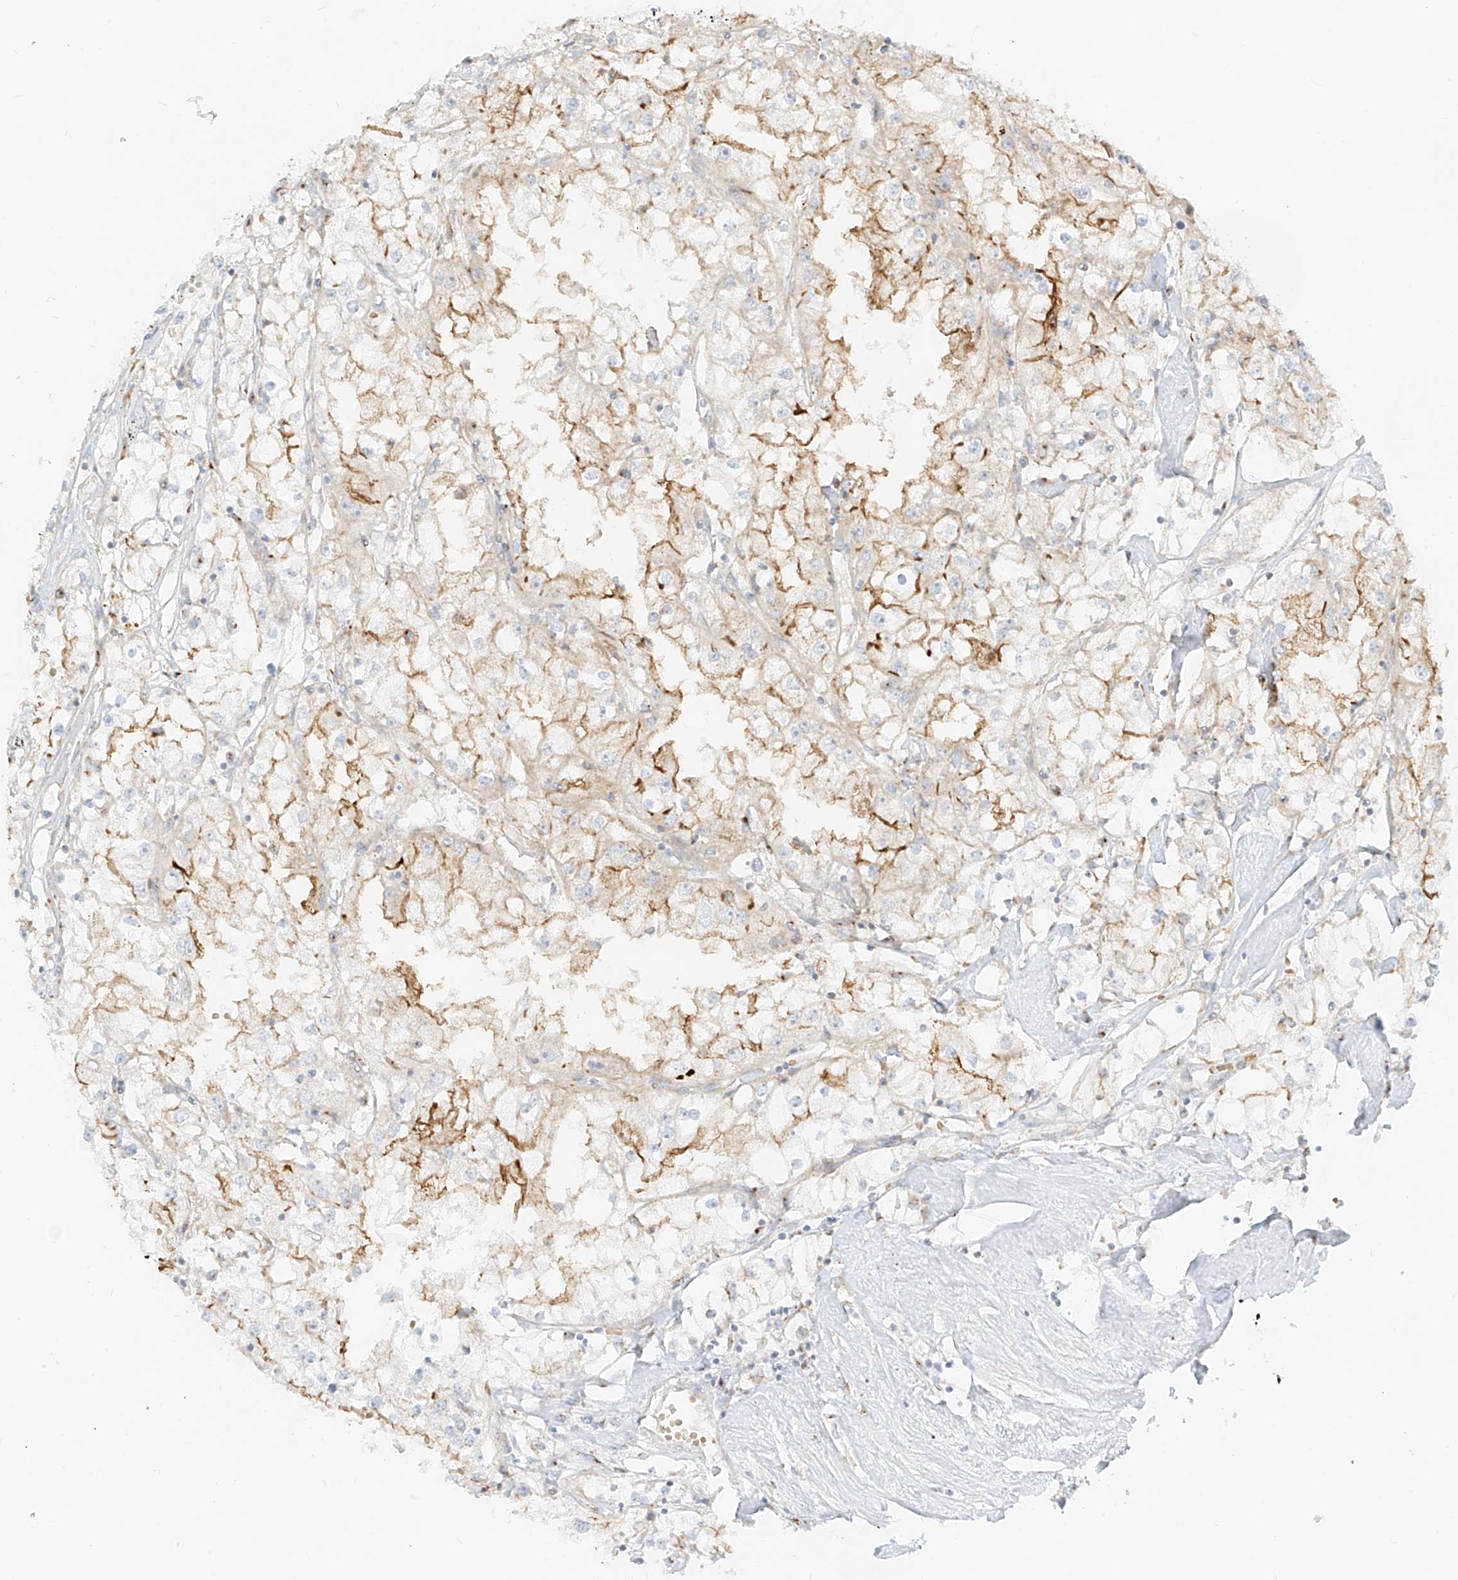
{"staining": {"intensity": "moderate", "quantity": "25%-75%", "location": "cytoplasmic/membranous"}, "tissue": "renal cancer", "cell_type": "Tumor cells", "image_type": "cancer", "snomed": [{"axis": "morphology", "description": "Adenocarcinoma, NOS"}, {"axis": "topography", "description": "Kidney"}], "caption": "Renal cancer stained with a protein marker reveals moderate staining in tumor cells.", "gene": "TMEM87B", "patient": {"sex": "male", "age": 56}}